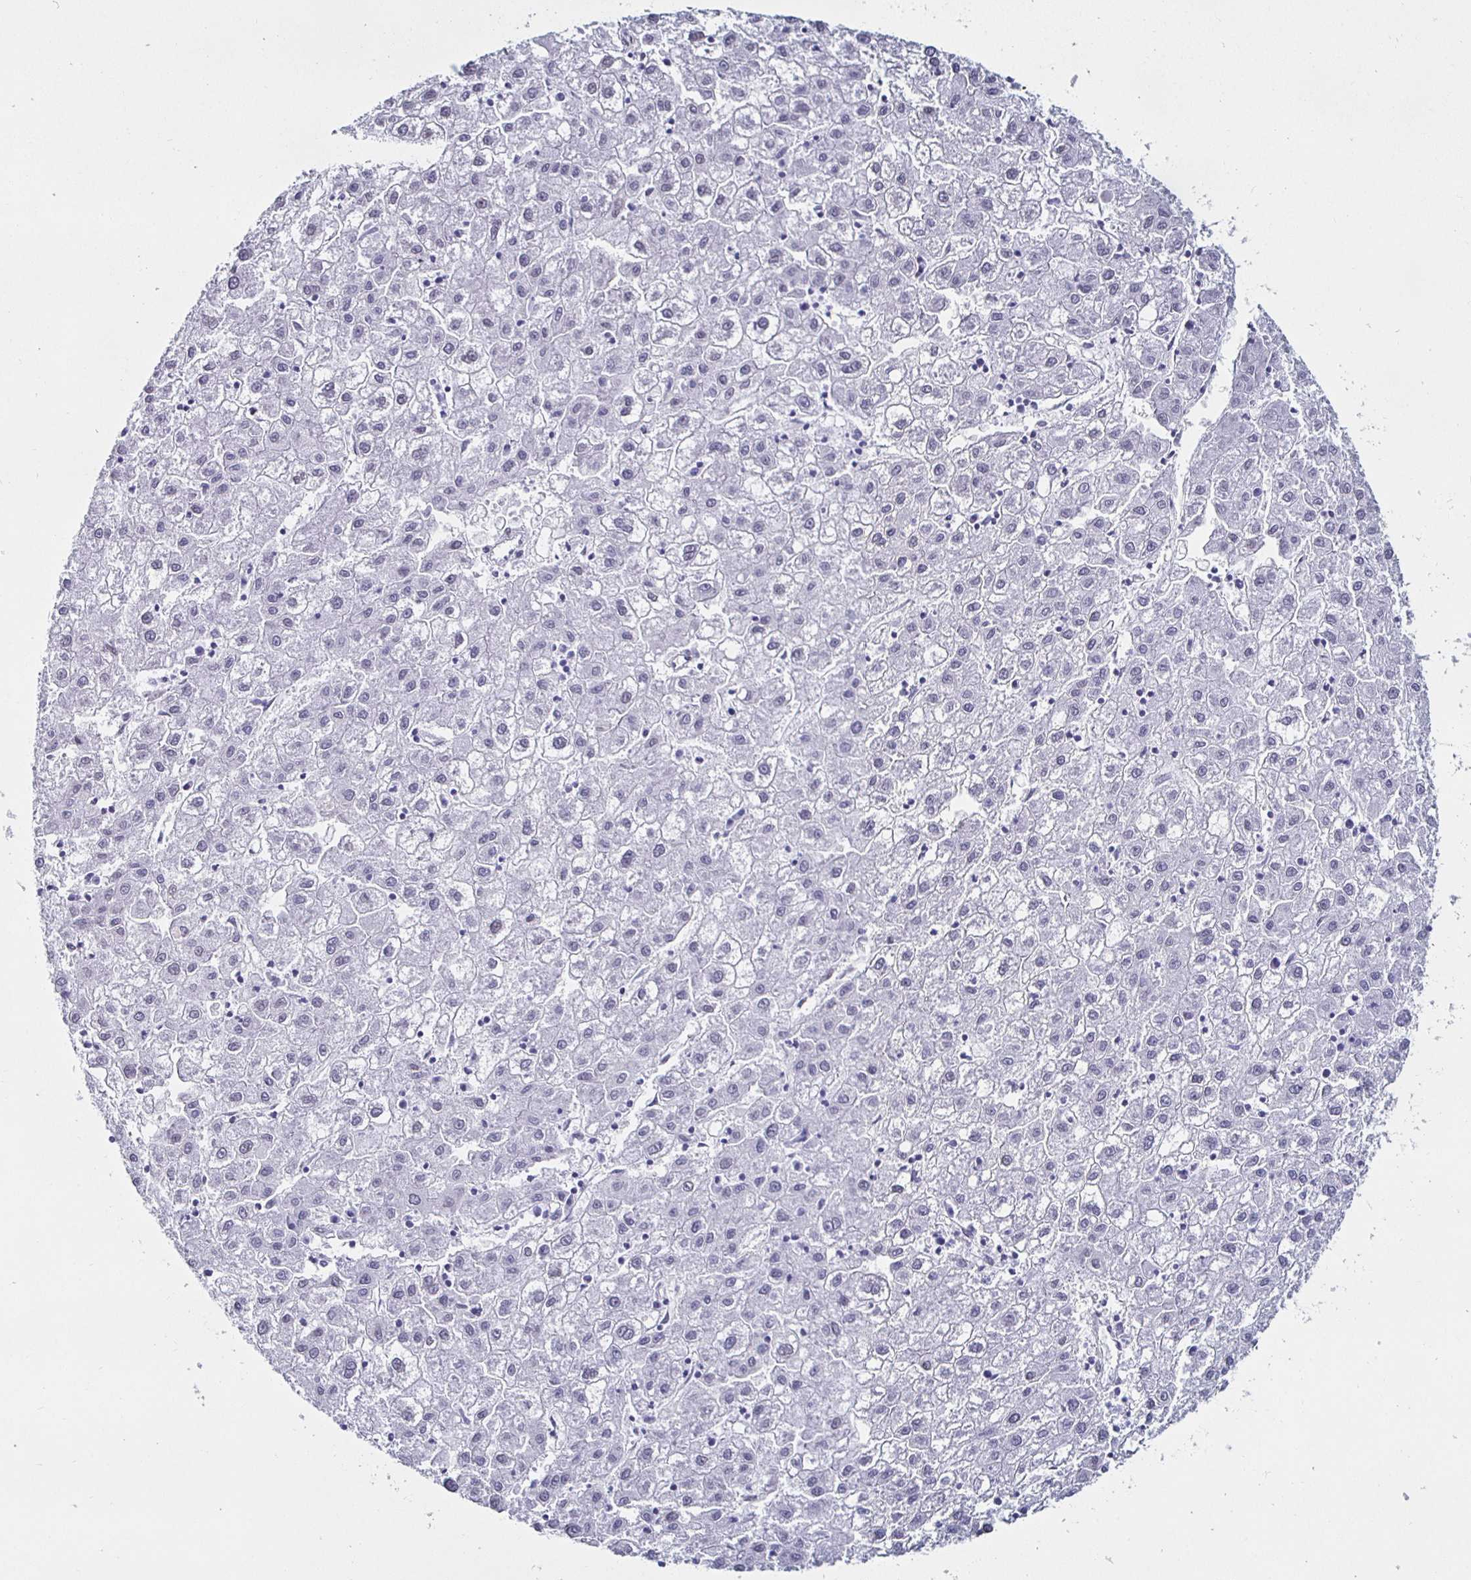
{"staining": {"intensity": "negative", "quantity": "none", "location": "none"}, "tissue": "liver cancer", "cell_type": "Tumor cells", "image_type": "cancer", "snomed": [{"axis": "morphology", "description": "Carcinoma, Hepatocellular, NOS"}, {"axis": "topography", "description": "Liver"}], "caption": "Immunohistochemistry (IHC) image of neoplastic tissue: liver hepatocellular carcinoma stained with DAB (3,3'-diaminobenzidine) displays no significant protein staining in tumor cells.", "gene": "KRT4", "patient": {"sex": "male", "age": 72}}